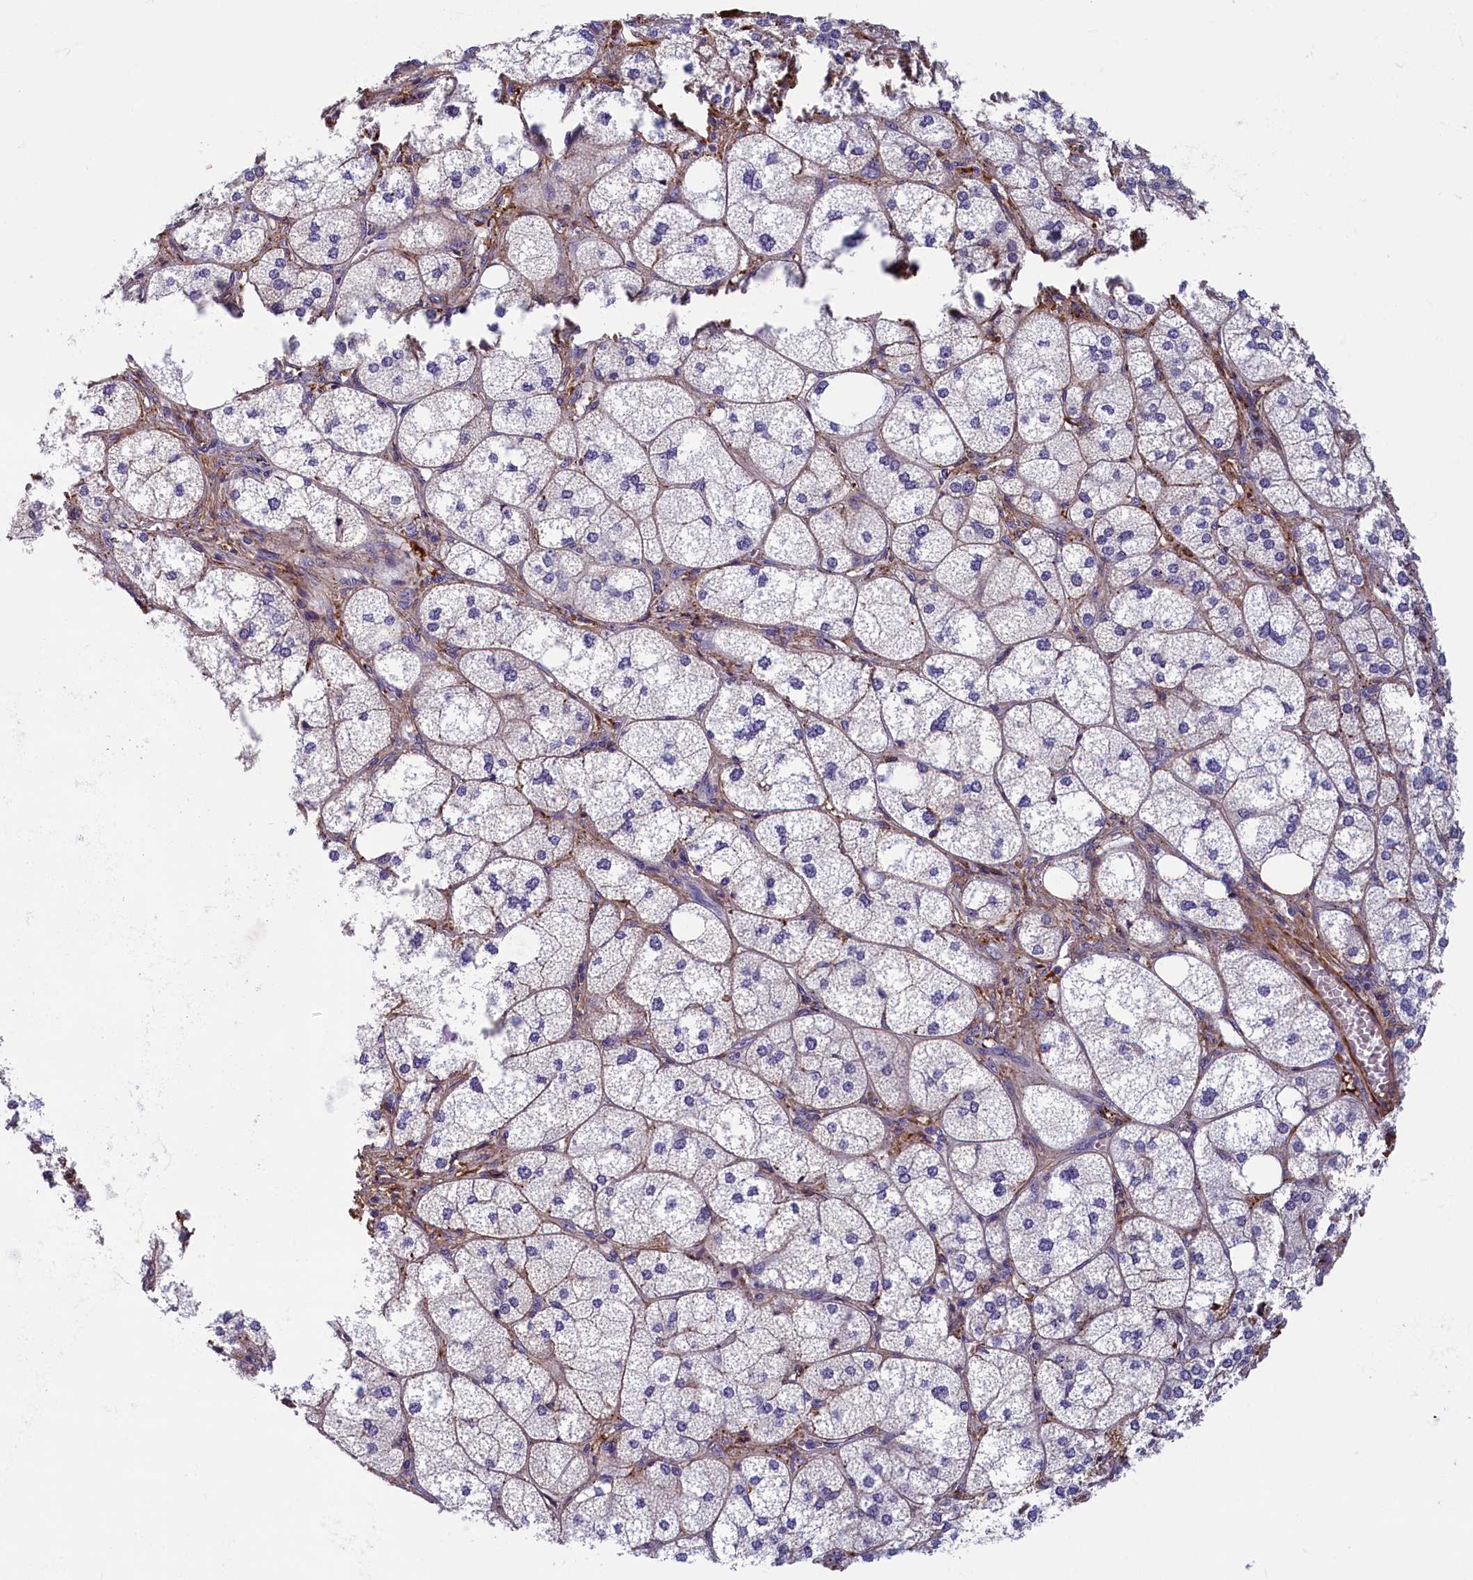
{"staining": {"intensity": "negative", "quantity": "none", "location": "none"}, "tissue": "adrenal gland", "cell_type": "Glandular cells", "image_type": "normal", "snomed": [{"axis": "morphology", "description": "Normal tissue, NOS"}, {"axis": "topography", "description": "Adrenal gland"}], "caption": "Glandular cells show no significant protein expression in benign adrenal gland. The staining was performed using DAB to visualize the protein expression in brown, while the nuclei were stained in blue with hematoxylin (Magnification: 20x).", "gene": "BCL2L13", "patient": {"sex": "female", "age": 61}}